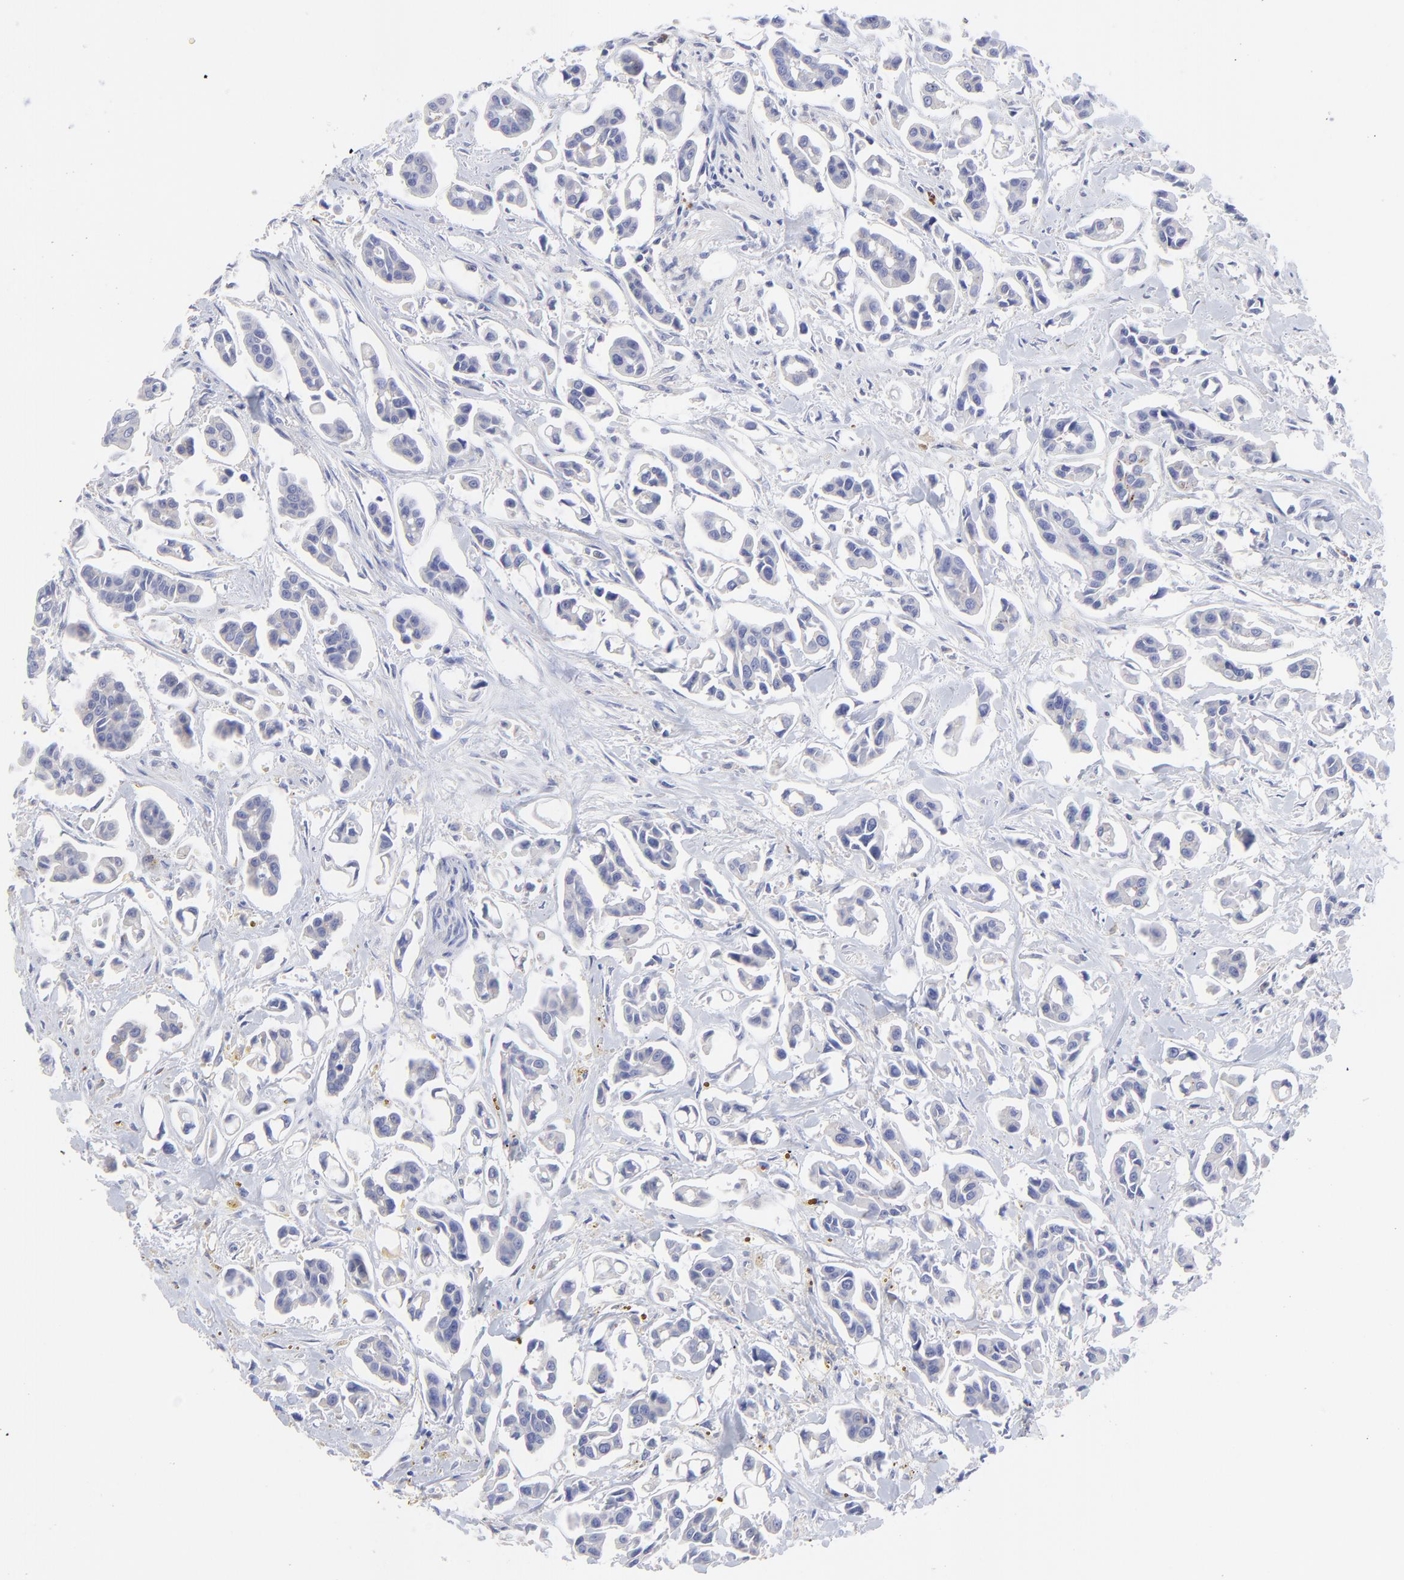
{"staining": {"intensity": "moderate", "quantity": ">75%", "location": "cytoplasmic/membranous"}, "tissue": "urothelial cancer", "cell_type": "Tumor cells", "image_type": "cancer", "snomed": [{"axis": "morphology", "description": "Urothelial carcinoma, High grade"}, {"axis": "topography", "description": "Urinary bladder"}], "caption": "High-power microscopy captured an immunohistochemistry (IHC) photomicrograph of urothelial cancer, revealing moderate cytoplasmic/membranous staining in approximately >75% of tumor cells. (Brightfield microscopy of DAB IHC at high magnification).", "gene": "LHFPL1", "patient": {"sex": "male", "age": 66}}